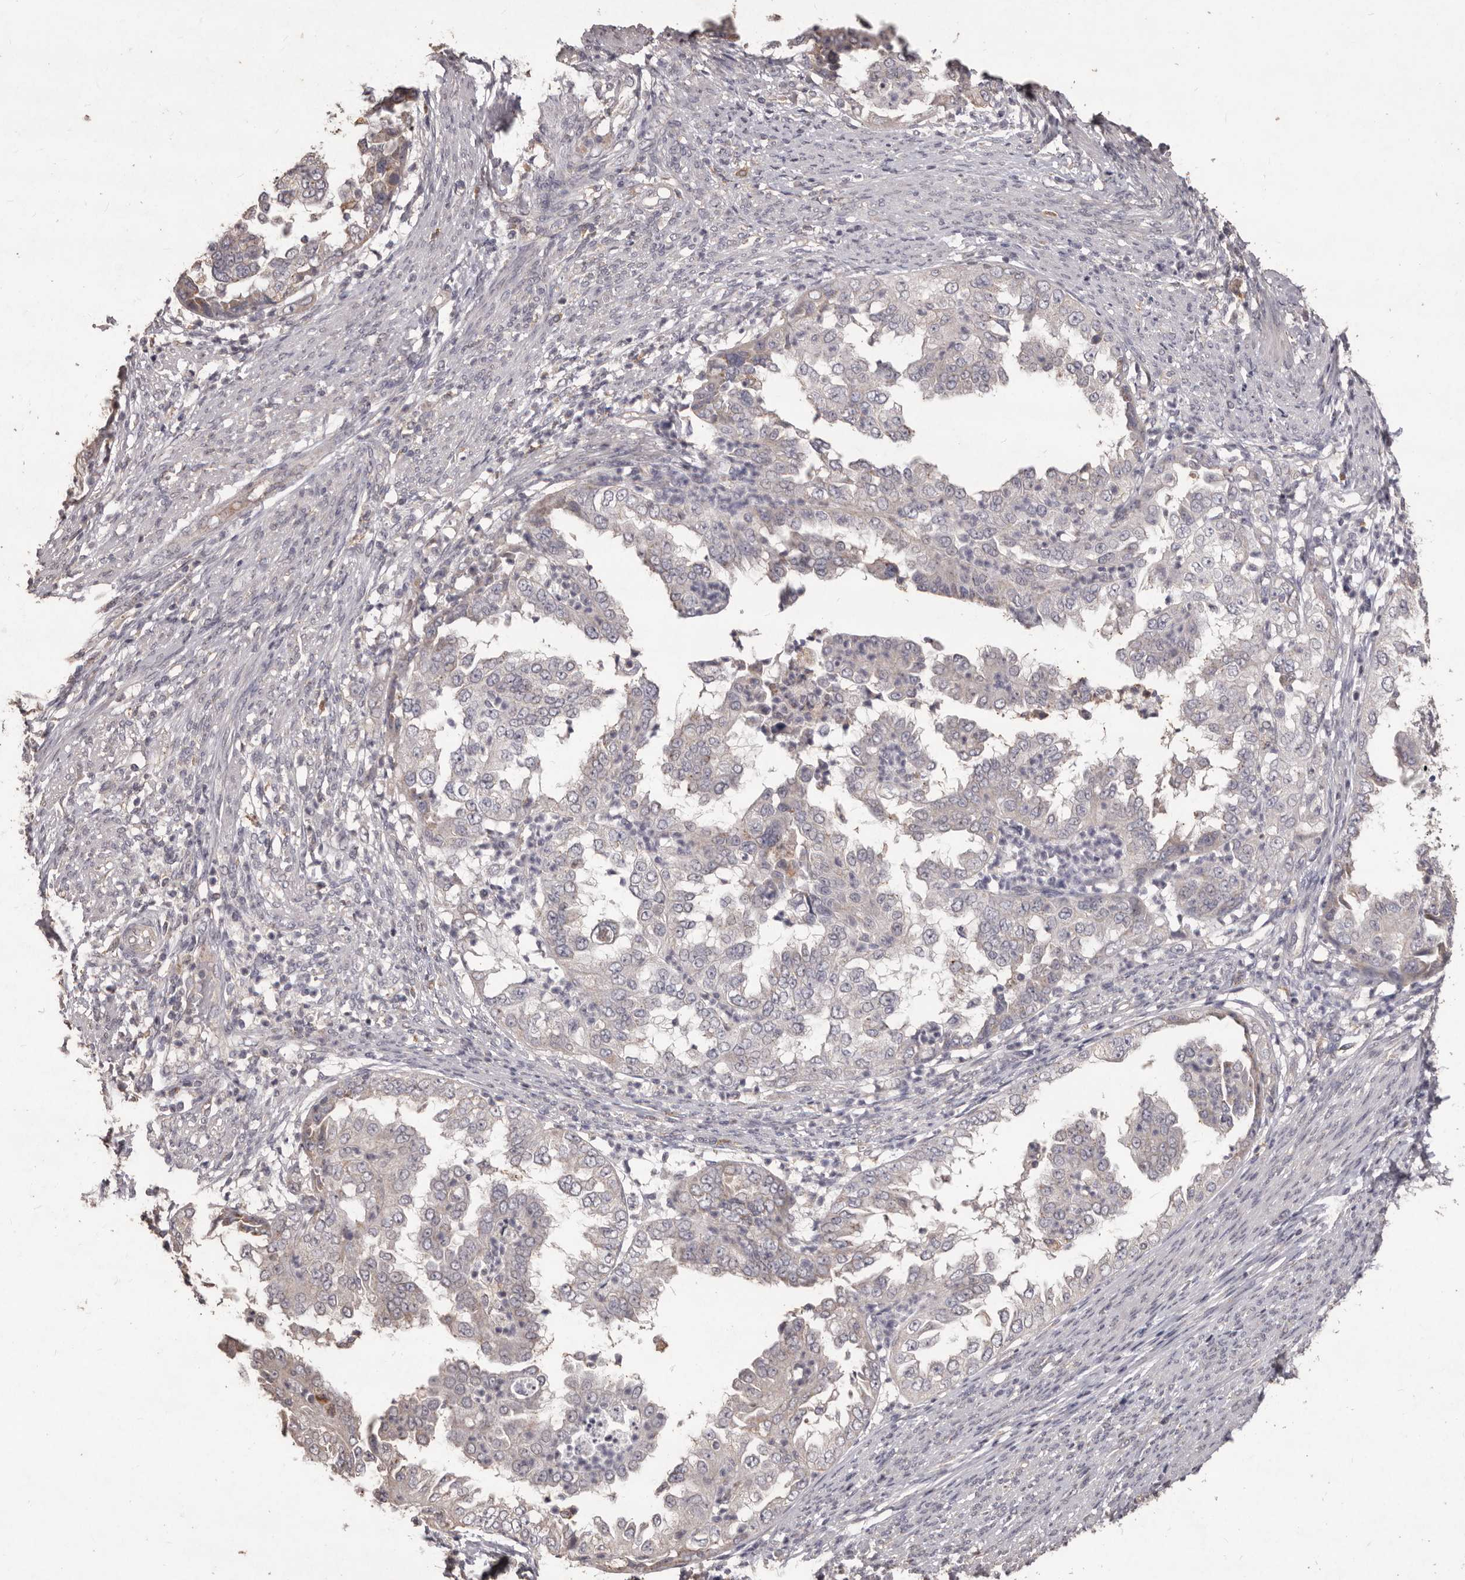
{"staining": {"intensity": "negative", "quantity": "none", "location": "none"}, "tissue": "endometrial cancer", "cell_type": "Tumor cells", "image_type": "cancer", "snomed": [{"axis": "morphology", "description": "Adenocarcinoma, NOS"}, {"axis": "topography", "description": "Endometrium"}], "caption": "IHC photomicrograph of neoplastic tissue: human endometrial cancer stained with DAB reveals no significant protein staining in tumor cells.", "gene": "PRSS27", "patient": {"sex": "female", "age": 85}}